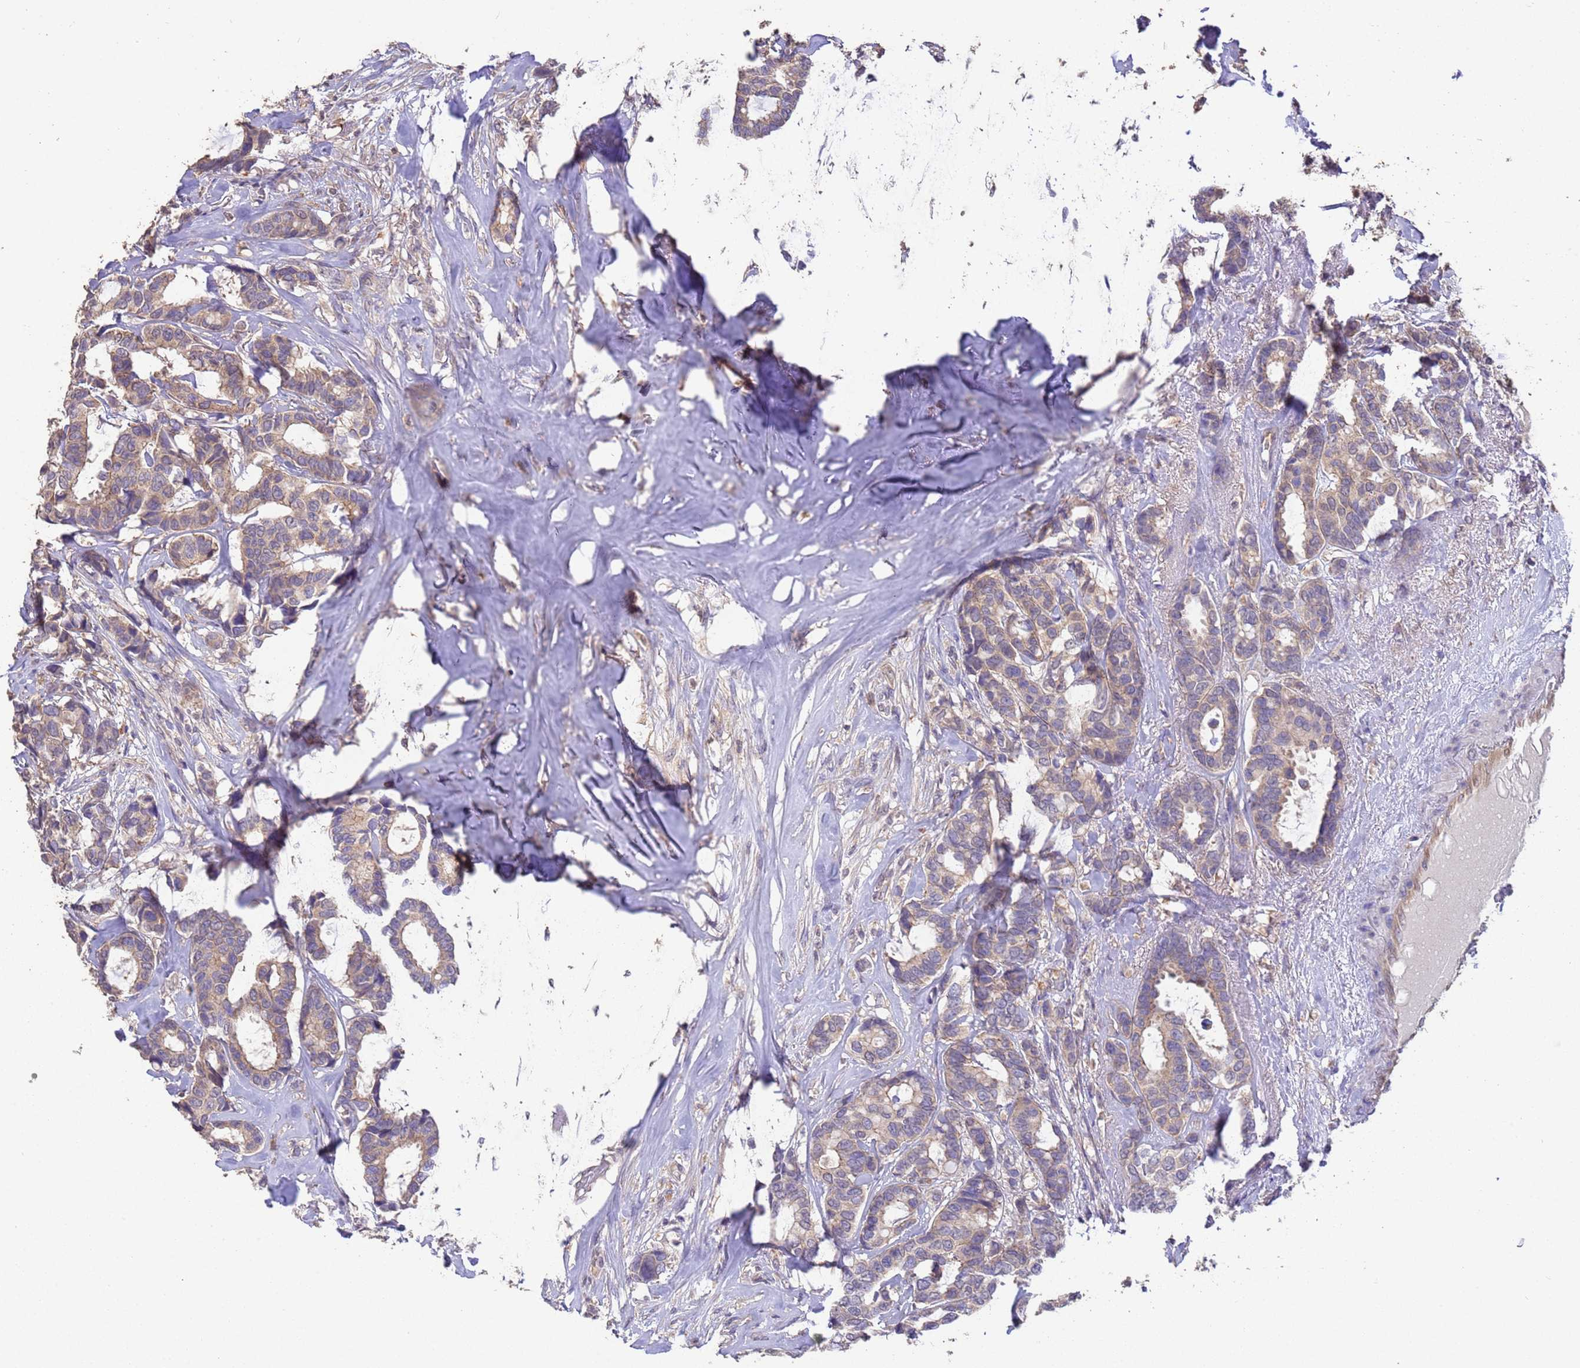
{"staining": {"intensity": "weak", "quantity": "25%-75%", "location": "cytoplasmic/membranous"}, "tissue": "breast cancer", "cell_type": "Tumor cells", "image_type": "cancer", "snomed": [{"axis": "morphology", "description": "Duct carcinoma"}, {"axis": "topography", "description": "Breast"}], "caption": "This is a micrograph of immunohistochemistry (IHC) staining of breast infiltrating ductal carcinoma, which shows weak staining in the cytoplasmic/membranous of tumor cells.", "gene": "NPHP1", "patient": {"sex": "female", "age": 87}}